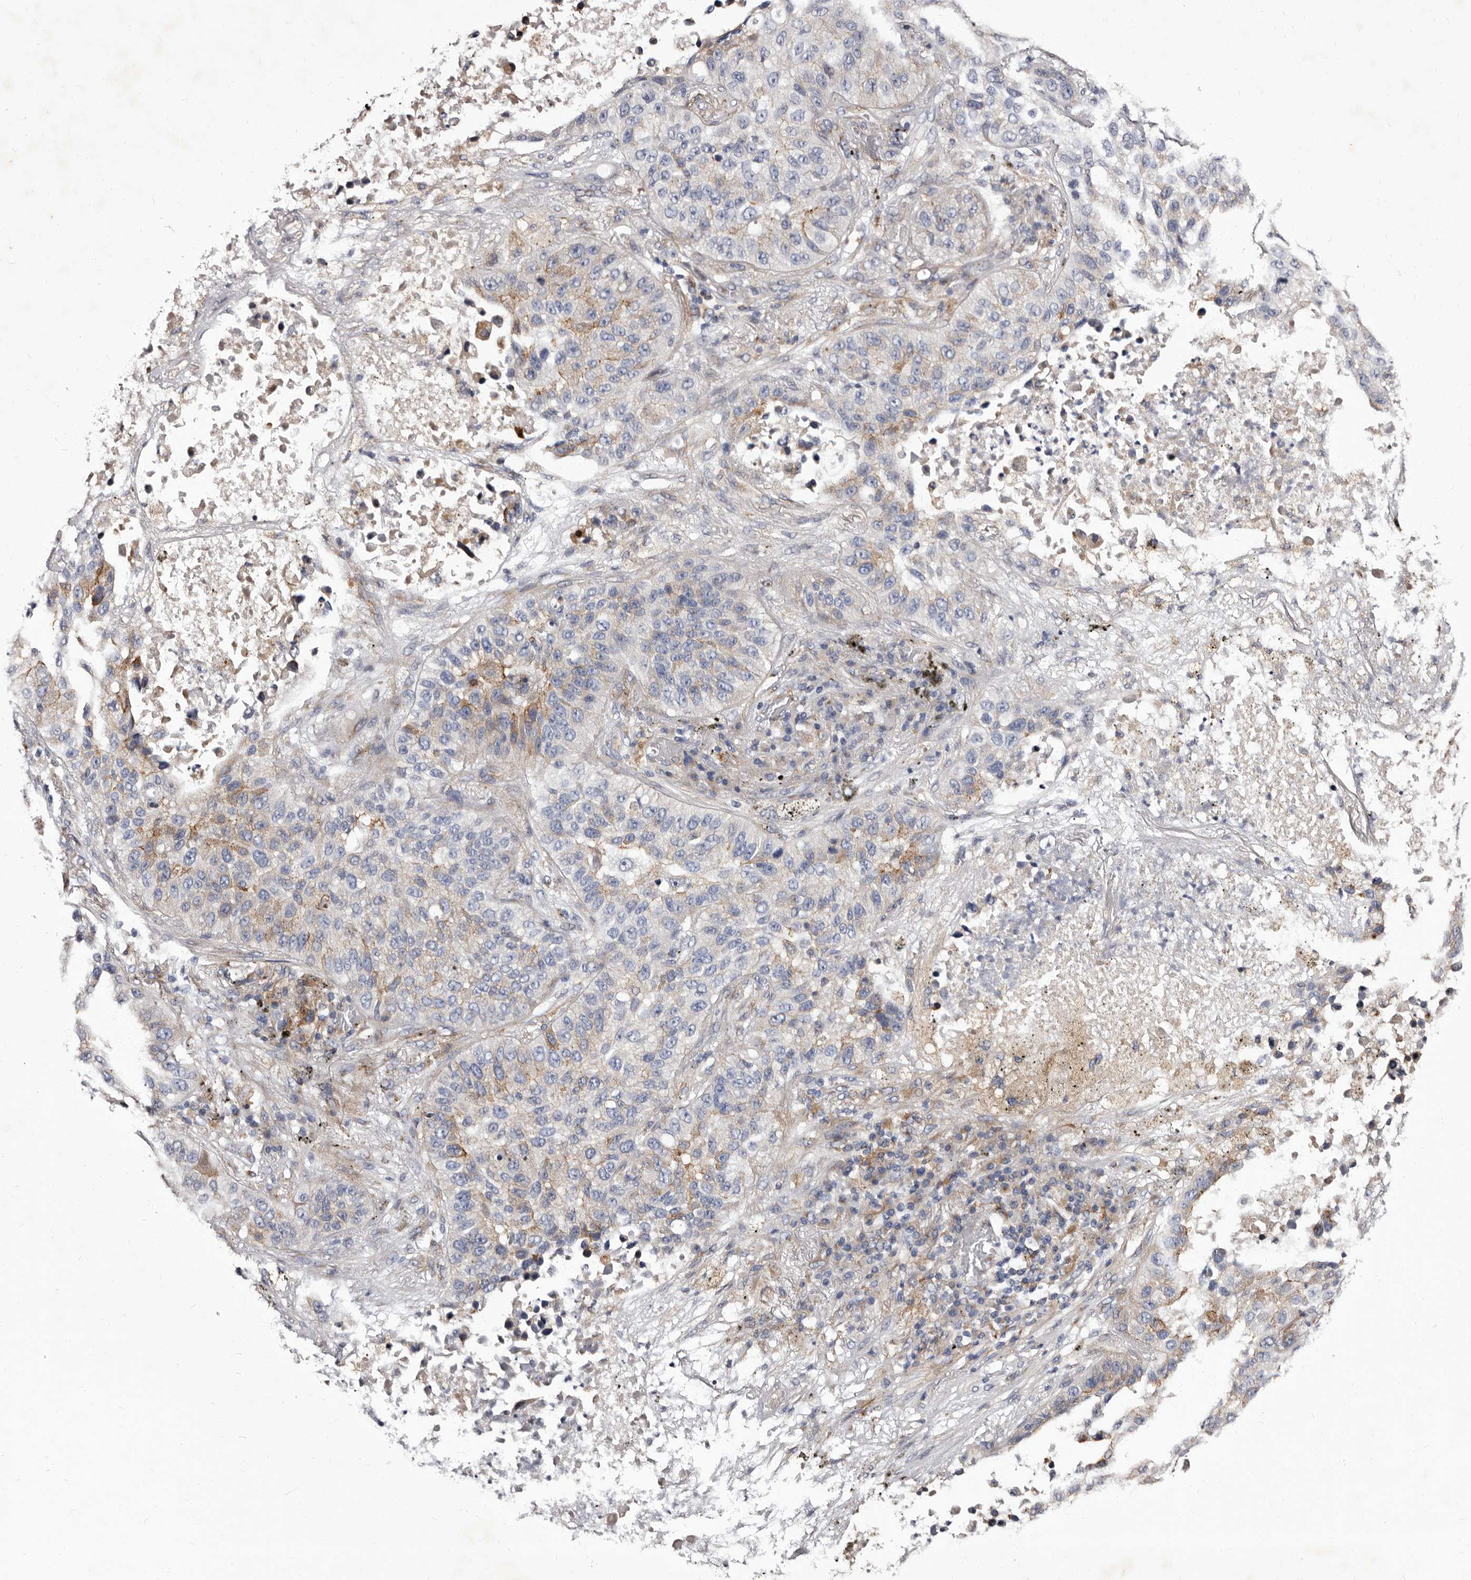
{"staining": {"intensity": "weak", "quantity": "<25%", "location": "cytoplasmic/membranous"}, "tissue": "lung cancer", "cell_type": "Tumor cells", "image_type": "cancer", "snomed": [{"axis": "morphology", "description": "Squamous cell carcinoma, NOS"}, {"axis": "topography", "description": "Lung"}], "caption": "DAB (3,3'-diaminobenzidine) immunohistochemical staining of lung cancer (squamous cell carcinoma) demonstrates no significant positivity in tumor cells. (Stains: DAB (3,3'-diaminobenzidine) immunohistochemistry with hematoxylin counter stain, Microscopy: brightfield microscopy at high magnification).", "gene": "AUNIP", "patient": {"sex": "male", "age": 57}}